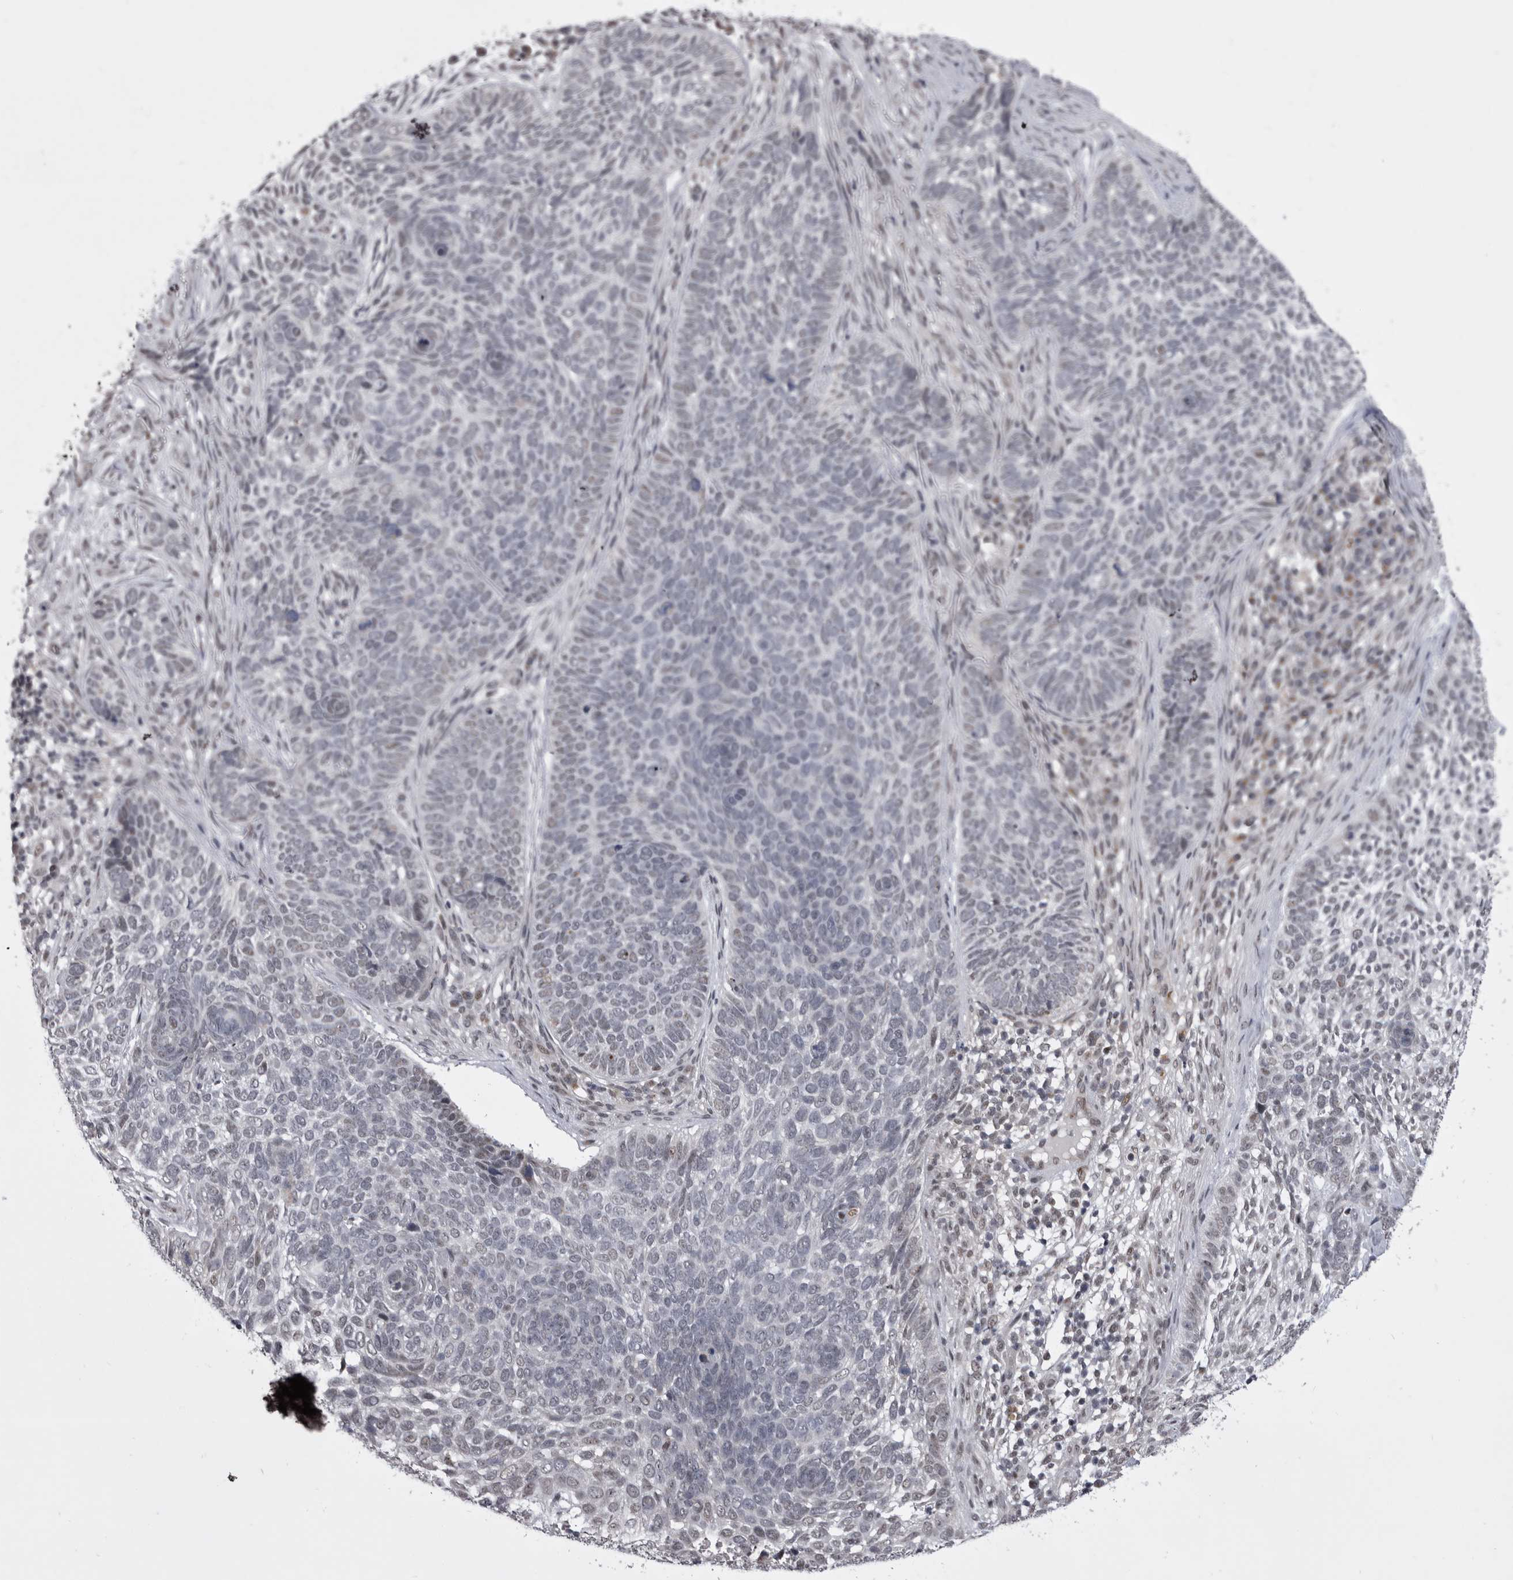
{"staining": {"intensity": "negative", "quantity": "none", "location": "none"}, "tissue": "skin cancer", "cell_type": "Tumor cells", "image_type": "cancer", "snomed": [{"axis": "morphology", "description": "Basal cell carcinoma"}, {"axis": "topography", "description": "Skin"}], "caption": "This is an immunohistochemistry image of human basal cell carcinoma (skin). There is no staining in tumor cells.", "gene": "PRPF3", "patient": {"sex": "female", "age": 64}}